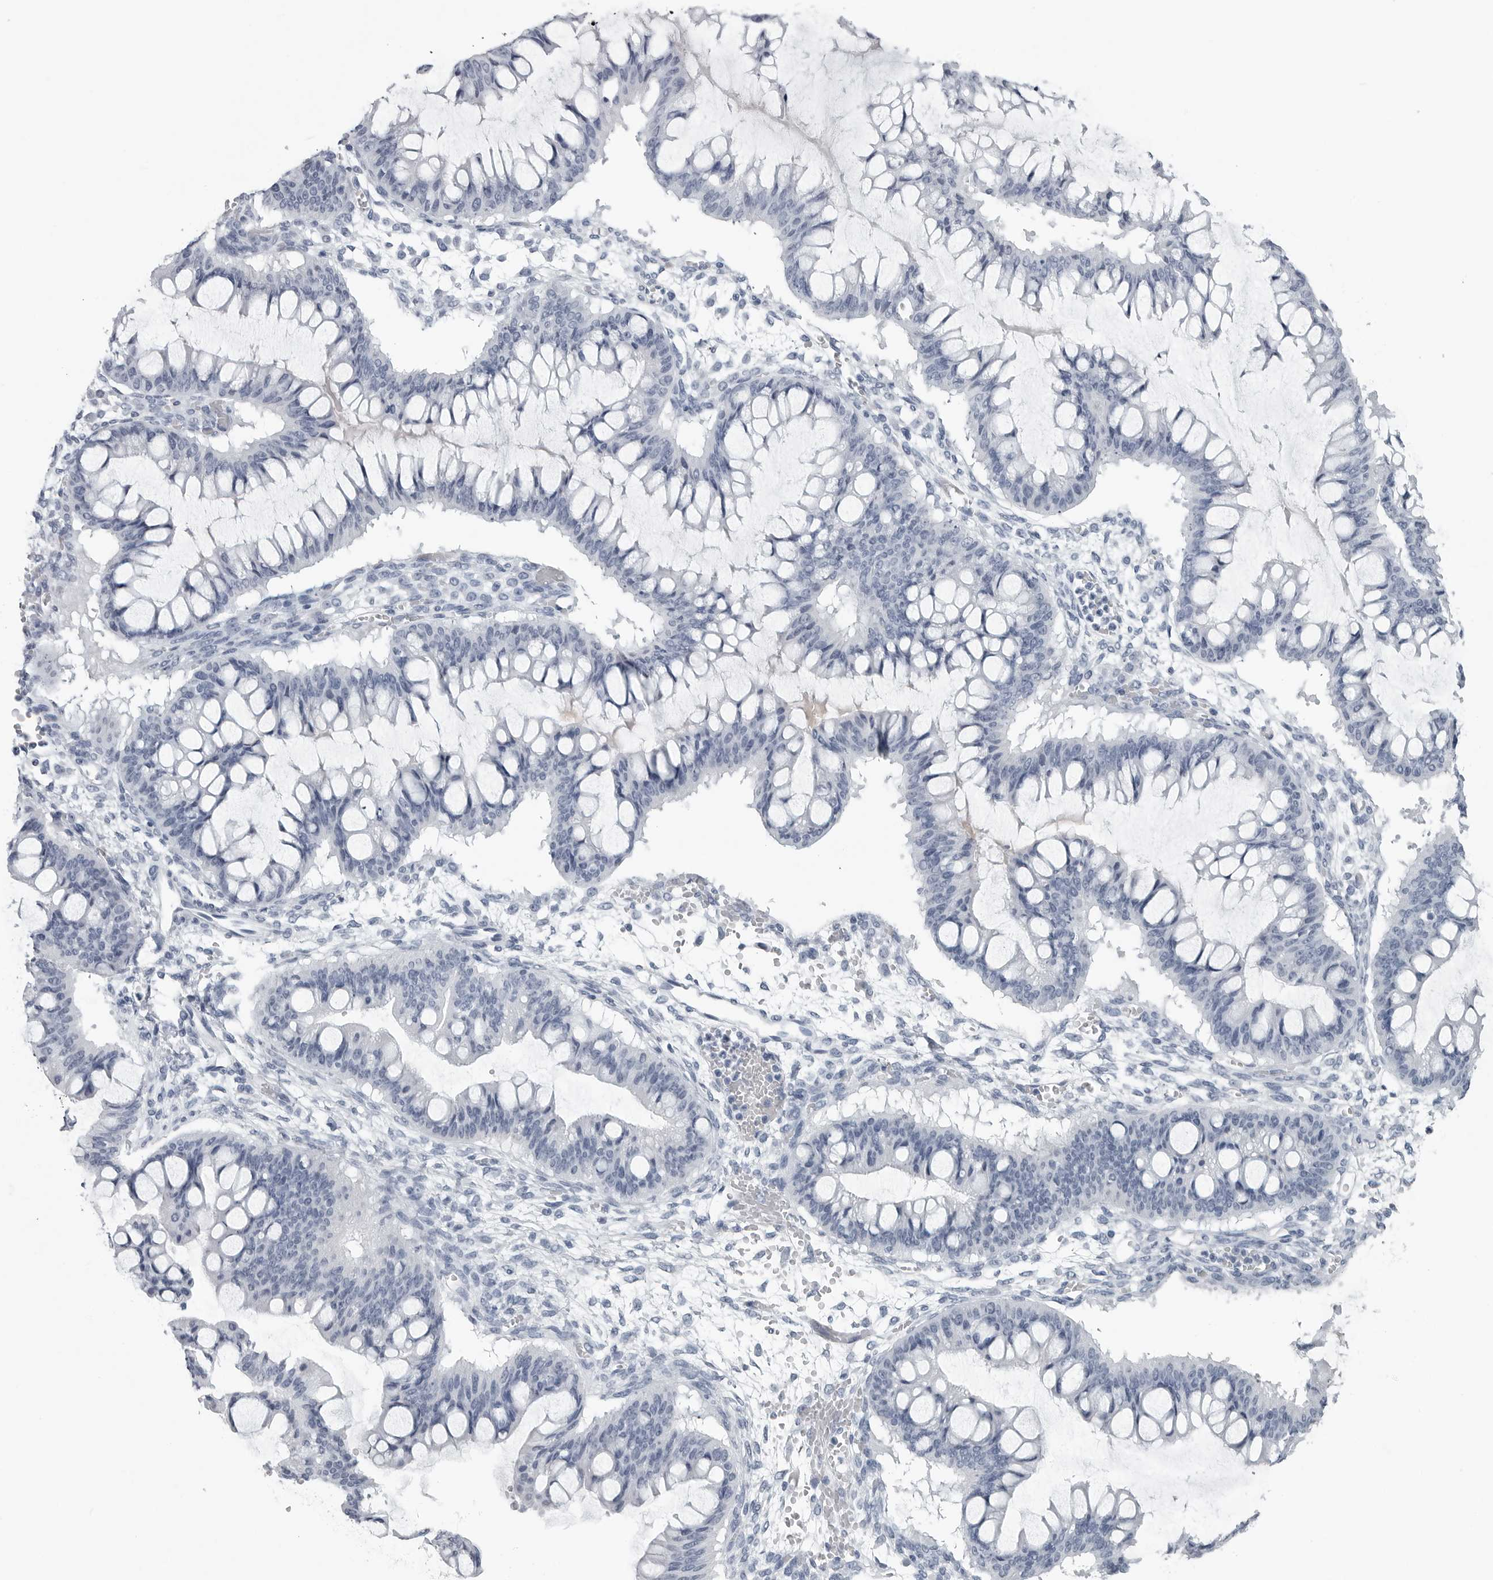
{"staining": {"intensity": "negative", "quantity": "none", "location": "none"}, "tissue": "ovarian cancer", "cell_type": "Tumor cells", "image_type": "cancer", "snomed": [{"axis": "morphology", "description": "Cystadenocarcinoma, mucinous, NOS"}, {"axis": "topography", "description": "Ovary"}], "caption": "Tumor cells are negative for protein expression in human ovarian mucinous cystadenocarcinoma.", "gene": "AMPD1", "patient": {"sex": "female", "age": 73}}